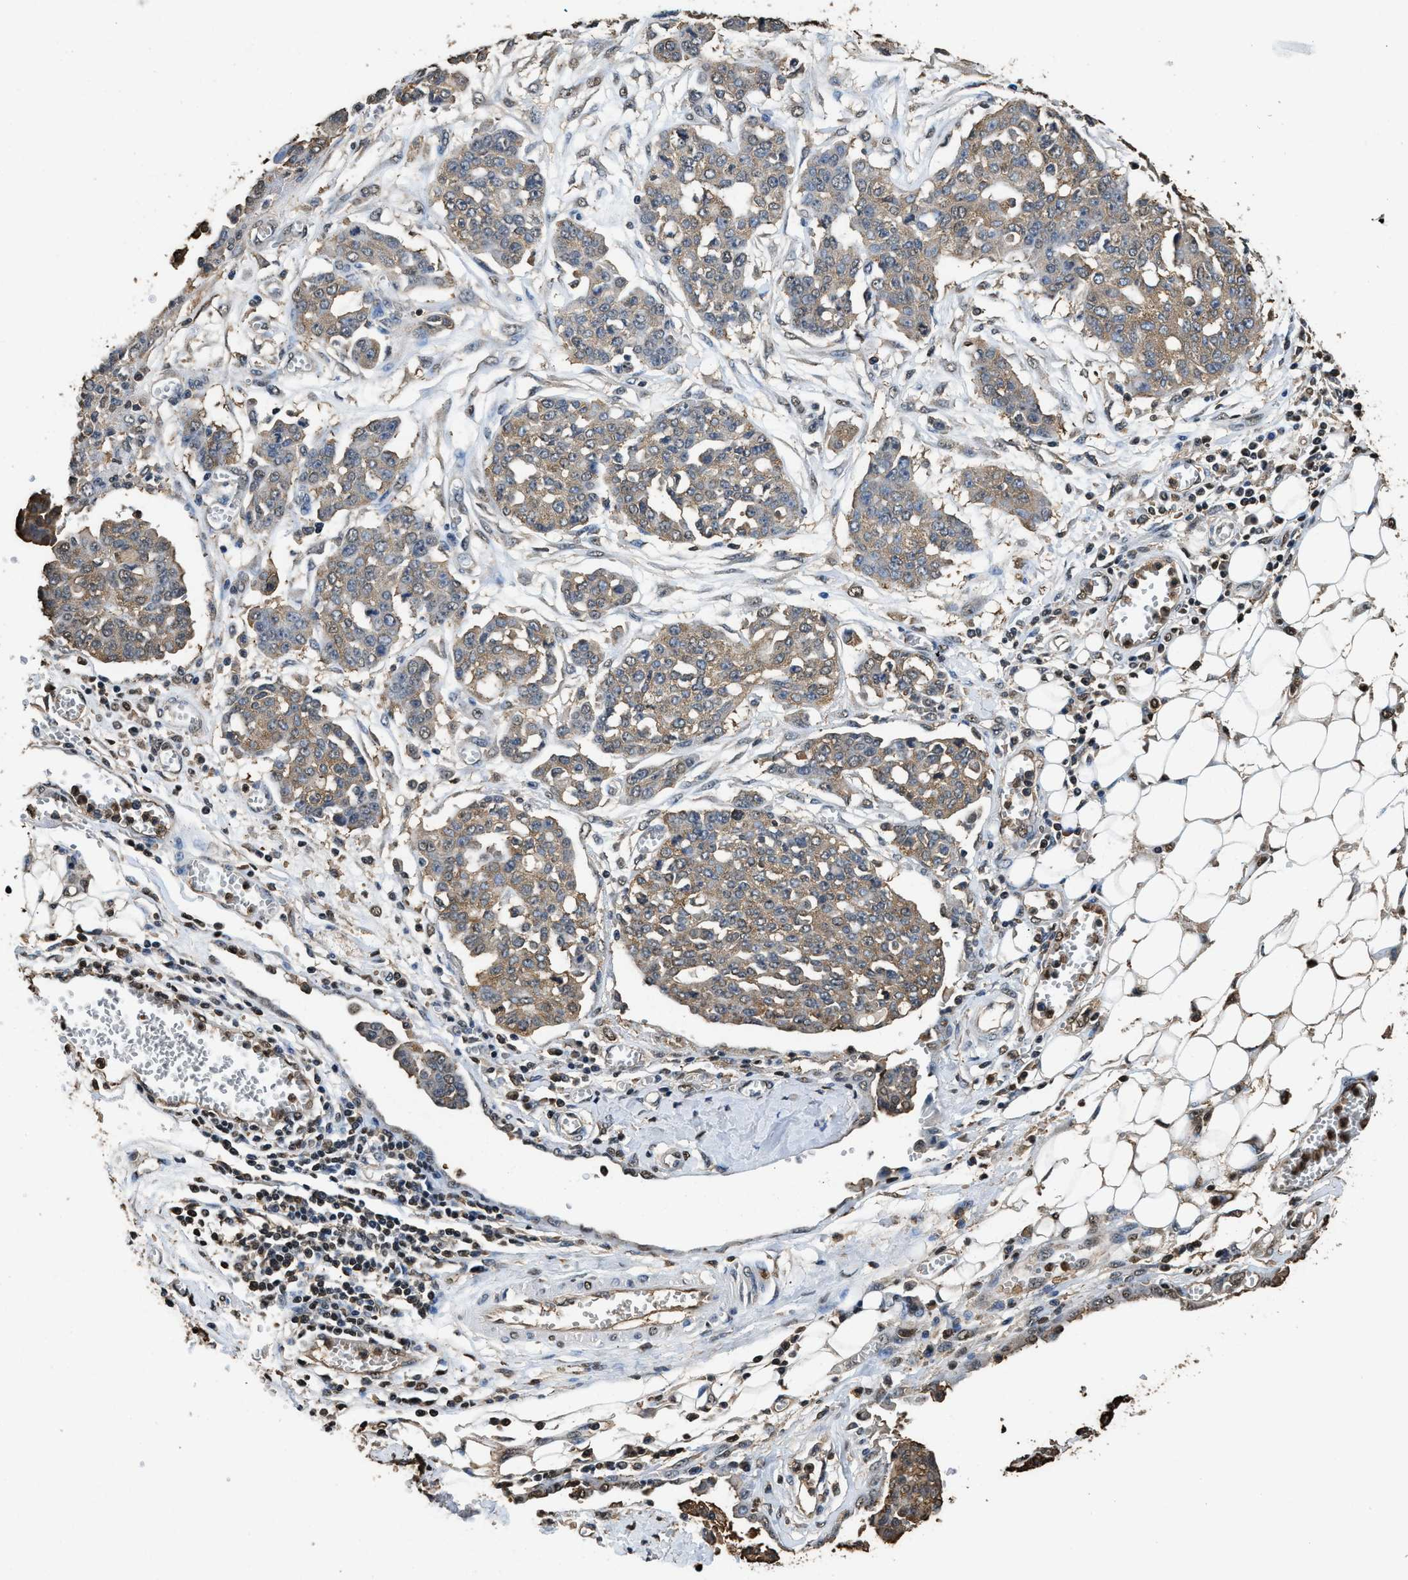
{"staining": {"intensity": "weak", "quantity": "25%-75%", "location": "cytoplasmic/membranous"}, "tissue": "ovarian cancer", "cell_type": "Tumor cells", "image_type": "cancer", "snomed": [{"axis": "morphology", "description": "Cystadenocarcinoma, serous, NOS"}, {"axis": "topography", "description": "Soft tissue"}, {"axis": "topography", "description": "Ovary"}], "caption": "High-magnification brightfield microscopy of serous cystadenocarcinoma (ovarian) stained with DAB (3,3'-diaminobenzidine) (brown) and counterstained with hematoxylin (blue). tumor cells exhibit weak cytoplasmic/membranous staining is seen in approximately25%-75% of cells.", "gene": "GAPDH", "patient": {"sex": "female", "age": 57}}